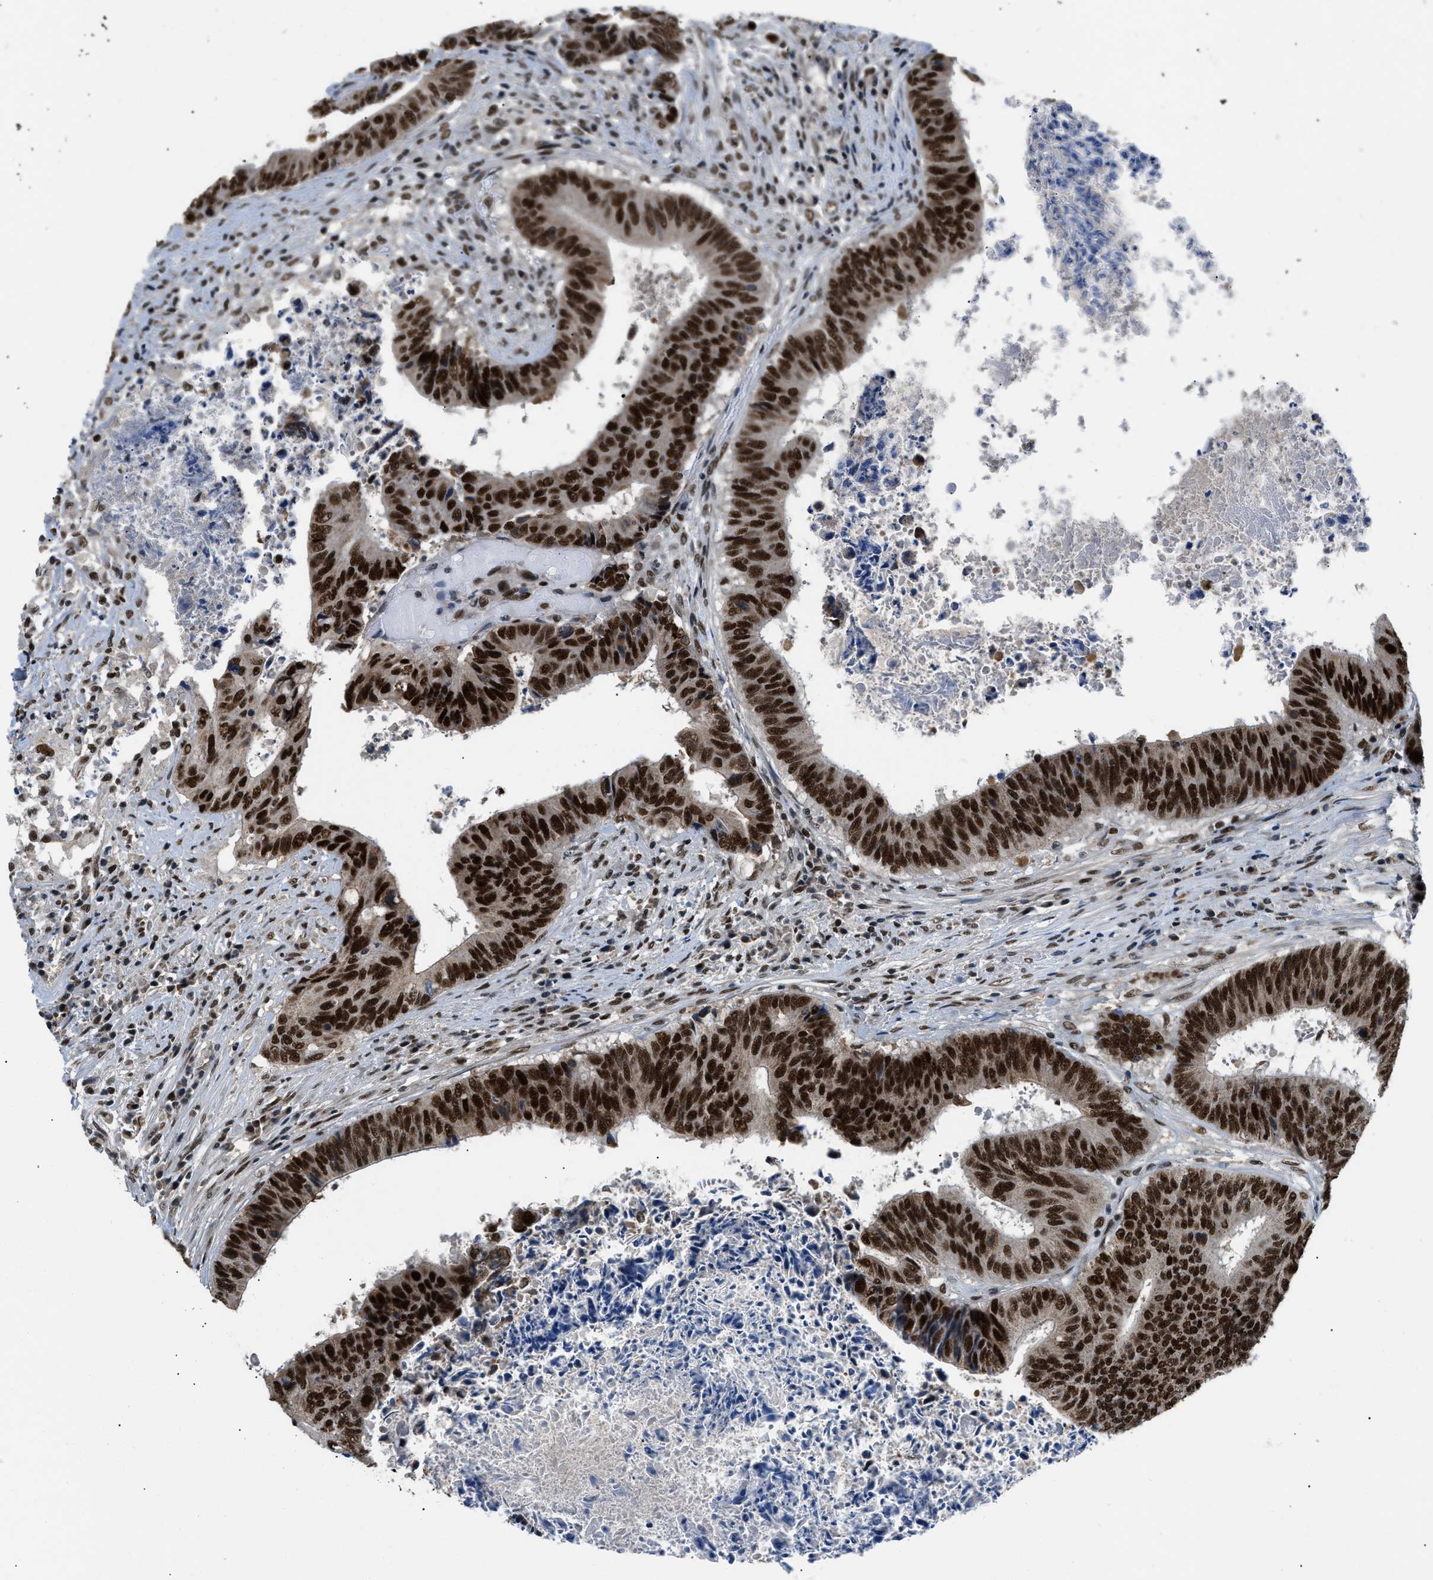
{"staining": {"intensity": "strong", "quantity": ">75%", "location": "nuclear"}, "tissue": "colorectal cancer", "cell_type": "Tumor cells", "image_type": "cancer", "snomed": [{"axis": "morphology", "description": "Adenocarcinoma, NOS"}, {"axis": "topography", "description": "Rectum"}], "caption": "Protein expression analysis of human colorectal cancer (adenocarcinoma) reveals strong nuclear positivity in approximately >75% of tumor cells. (Brightfield microscopy of DAB IHC at high magnification).", "gene": "KDM3B", "patient": {"sex": "male", "age": 72}}